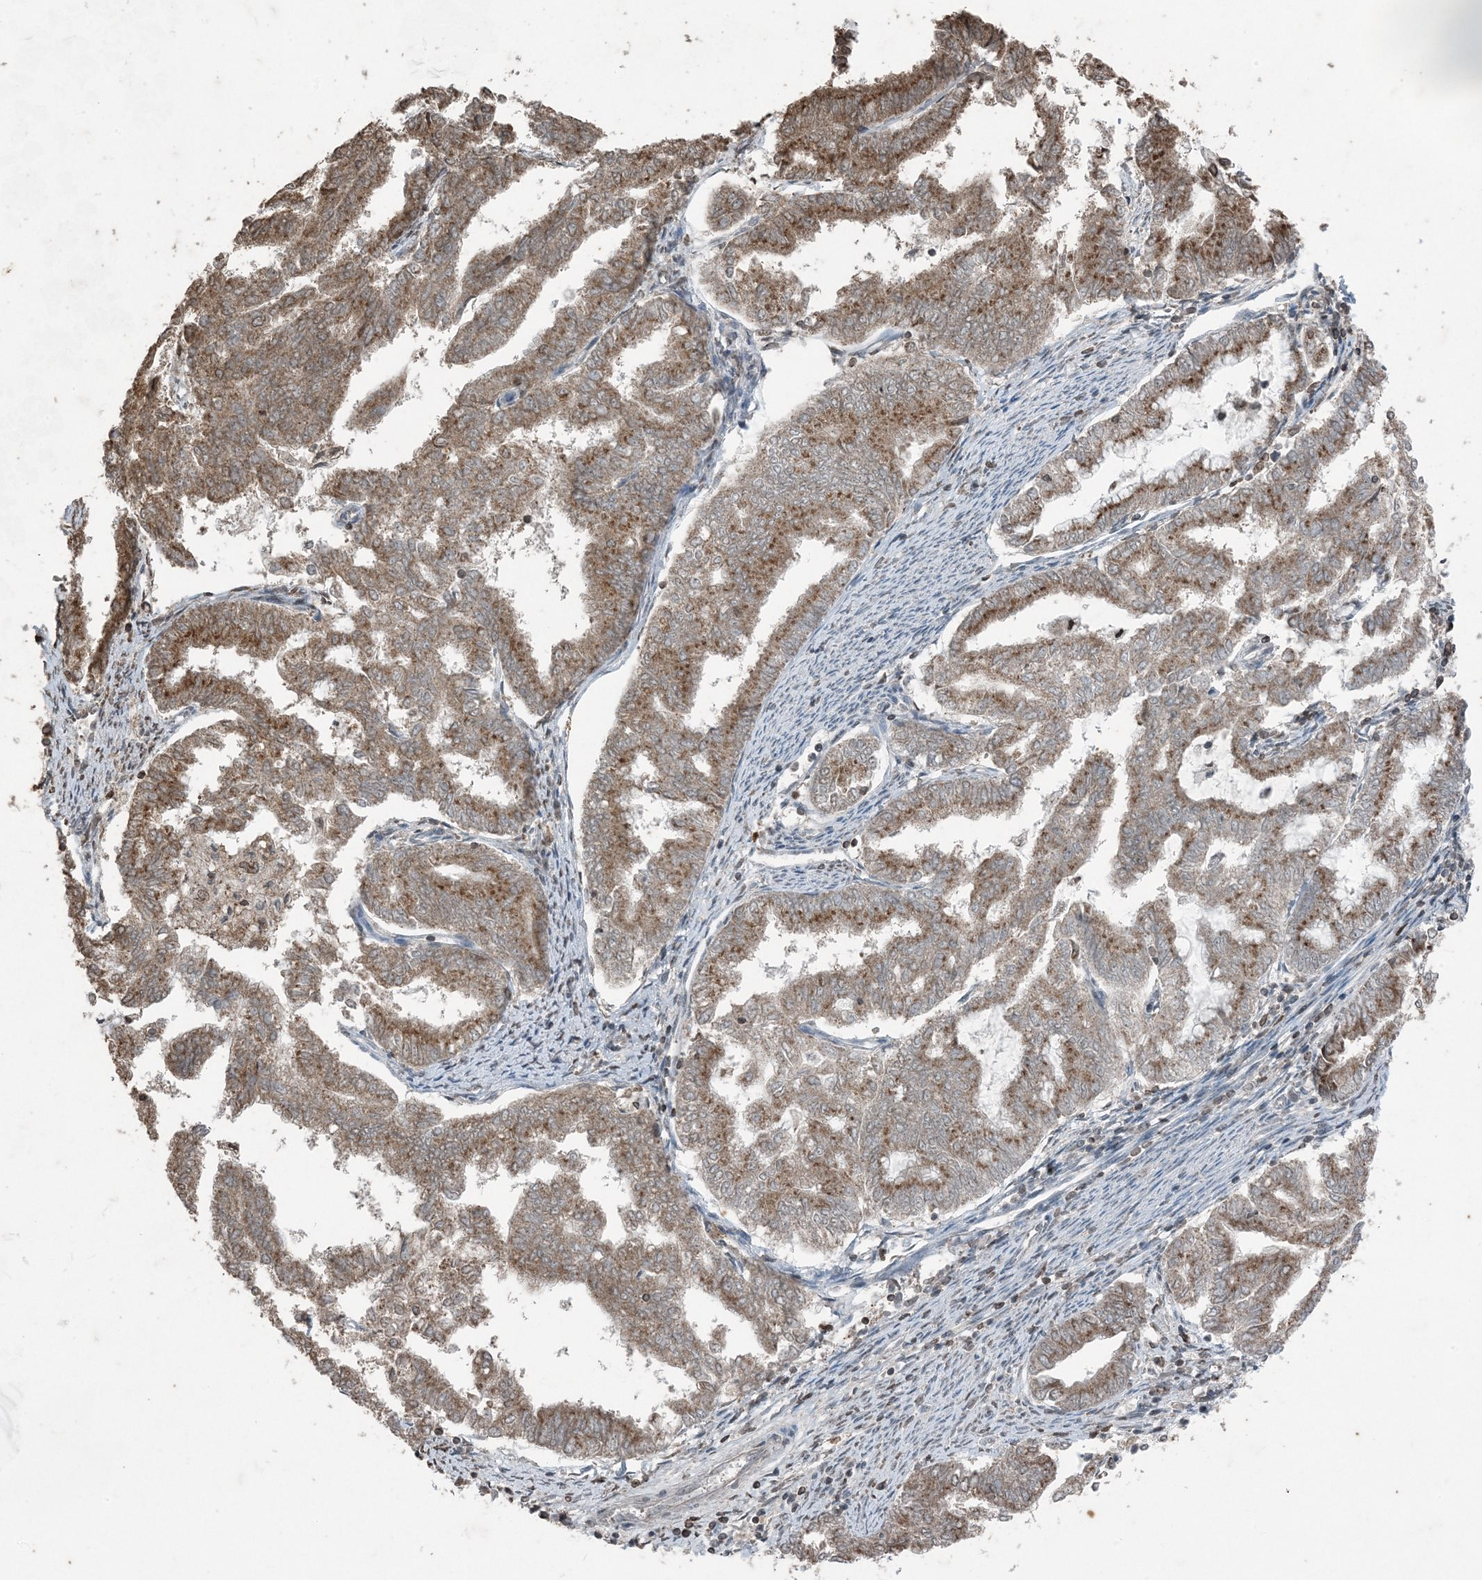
{"staining": {"intensity": "moderate", "quantity": ">75%", "location": "cytoplasmic/membranous"}, "tissue": "endometrial cancer", "cell_type": "Tumor cells", "image_type": "cancer", "snomed": [{"axis": "morphology", "description": "Adenocarcinoma, NOS"}, {"axis": "topography", "description": "Endometrium"}], "caption": "Protein staining of adenocarcinoma (endometrial) tissue reveals moderate cytoplasmic/membranous positivity in approximately >75% of tumor cells.", "gene": "GNL1", "patient": {"sex": "female", "age": 79}}